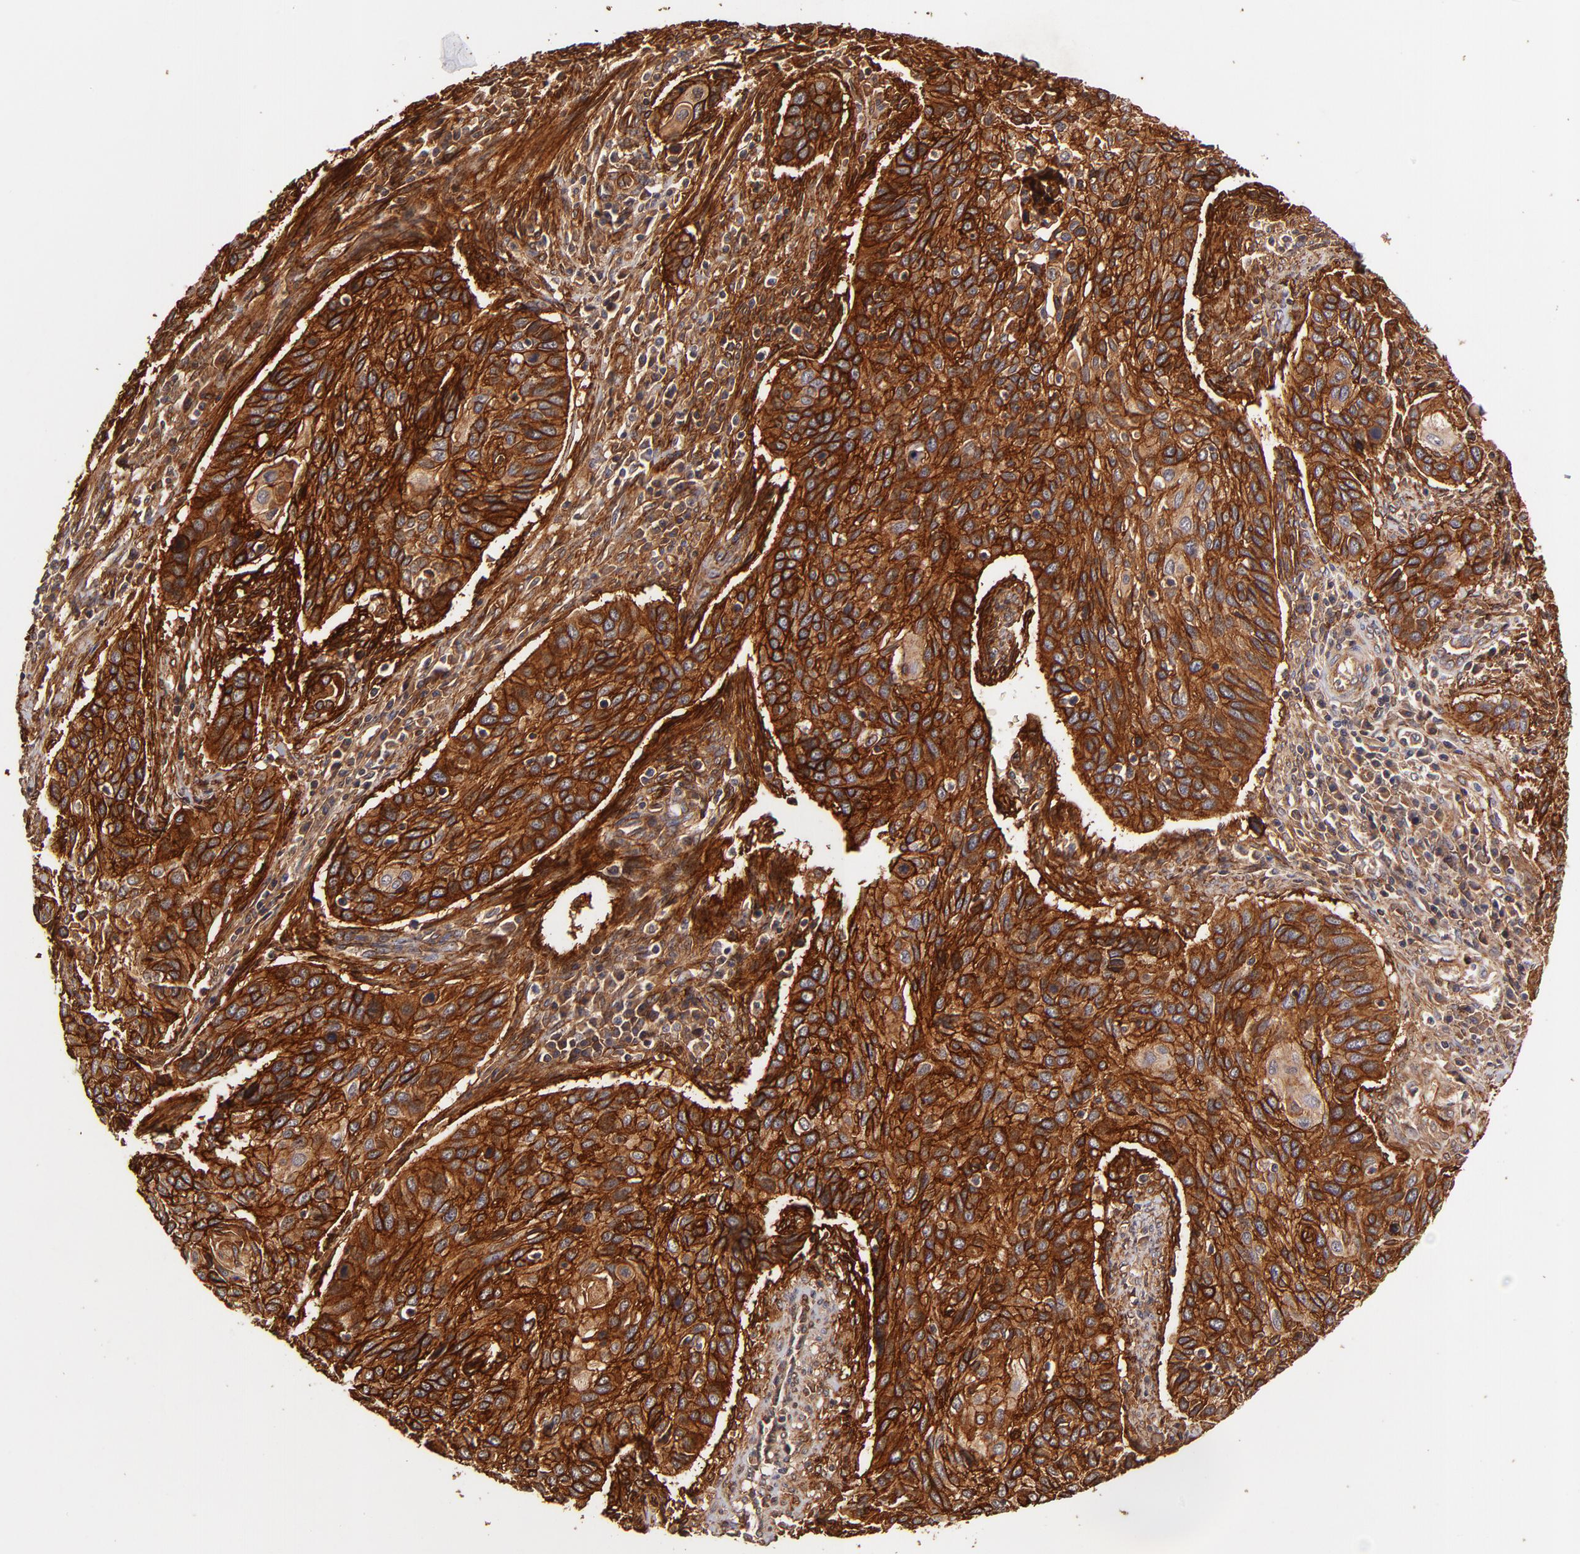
{"staining": {"intensity": "strong", "quantity": ">75%", "location": "cytoplasmic/membranous"}, "tissue": "cervical cancer", "cell_type": "Tumor cells", "image_type": "cancer", "snomed": [{"axis": "morphology", "description": "Squamous cell carcinoma, NOS"}, {"axis": "topography", "description": "Cervix"}], "caption": "Protein expression by IHC shows strong cytoplasmic/membranous positivity in about >75% of tumor cells in cervical cancer (squamous cell carcinoma). The protein of interest is stained brown, and the nuclei are stained in blue (DAB IHC with brightfield microscopy, high magnification).", "gene": "ITGB1", "patient": {"sex": "female", "age": 57}}